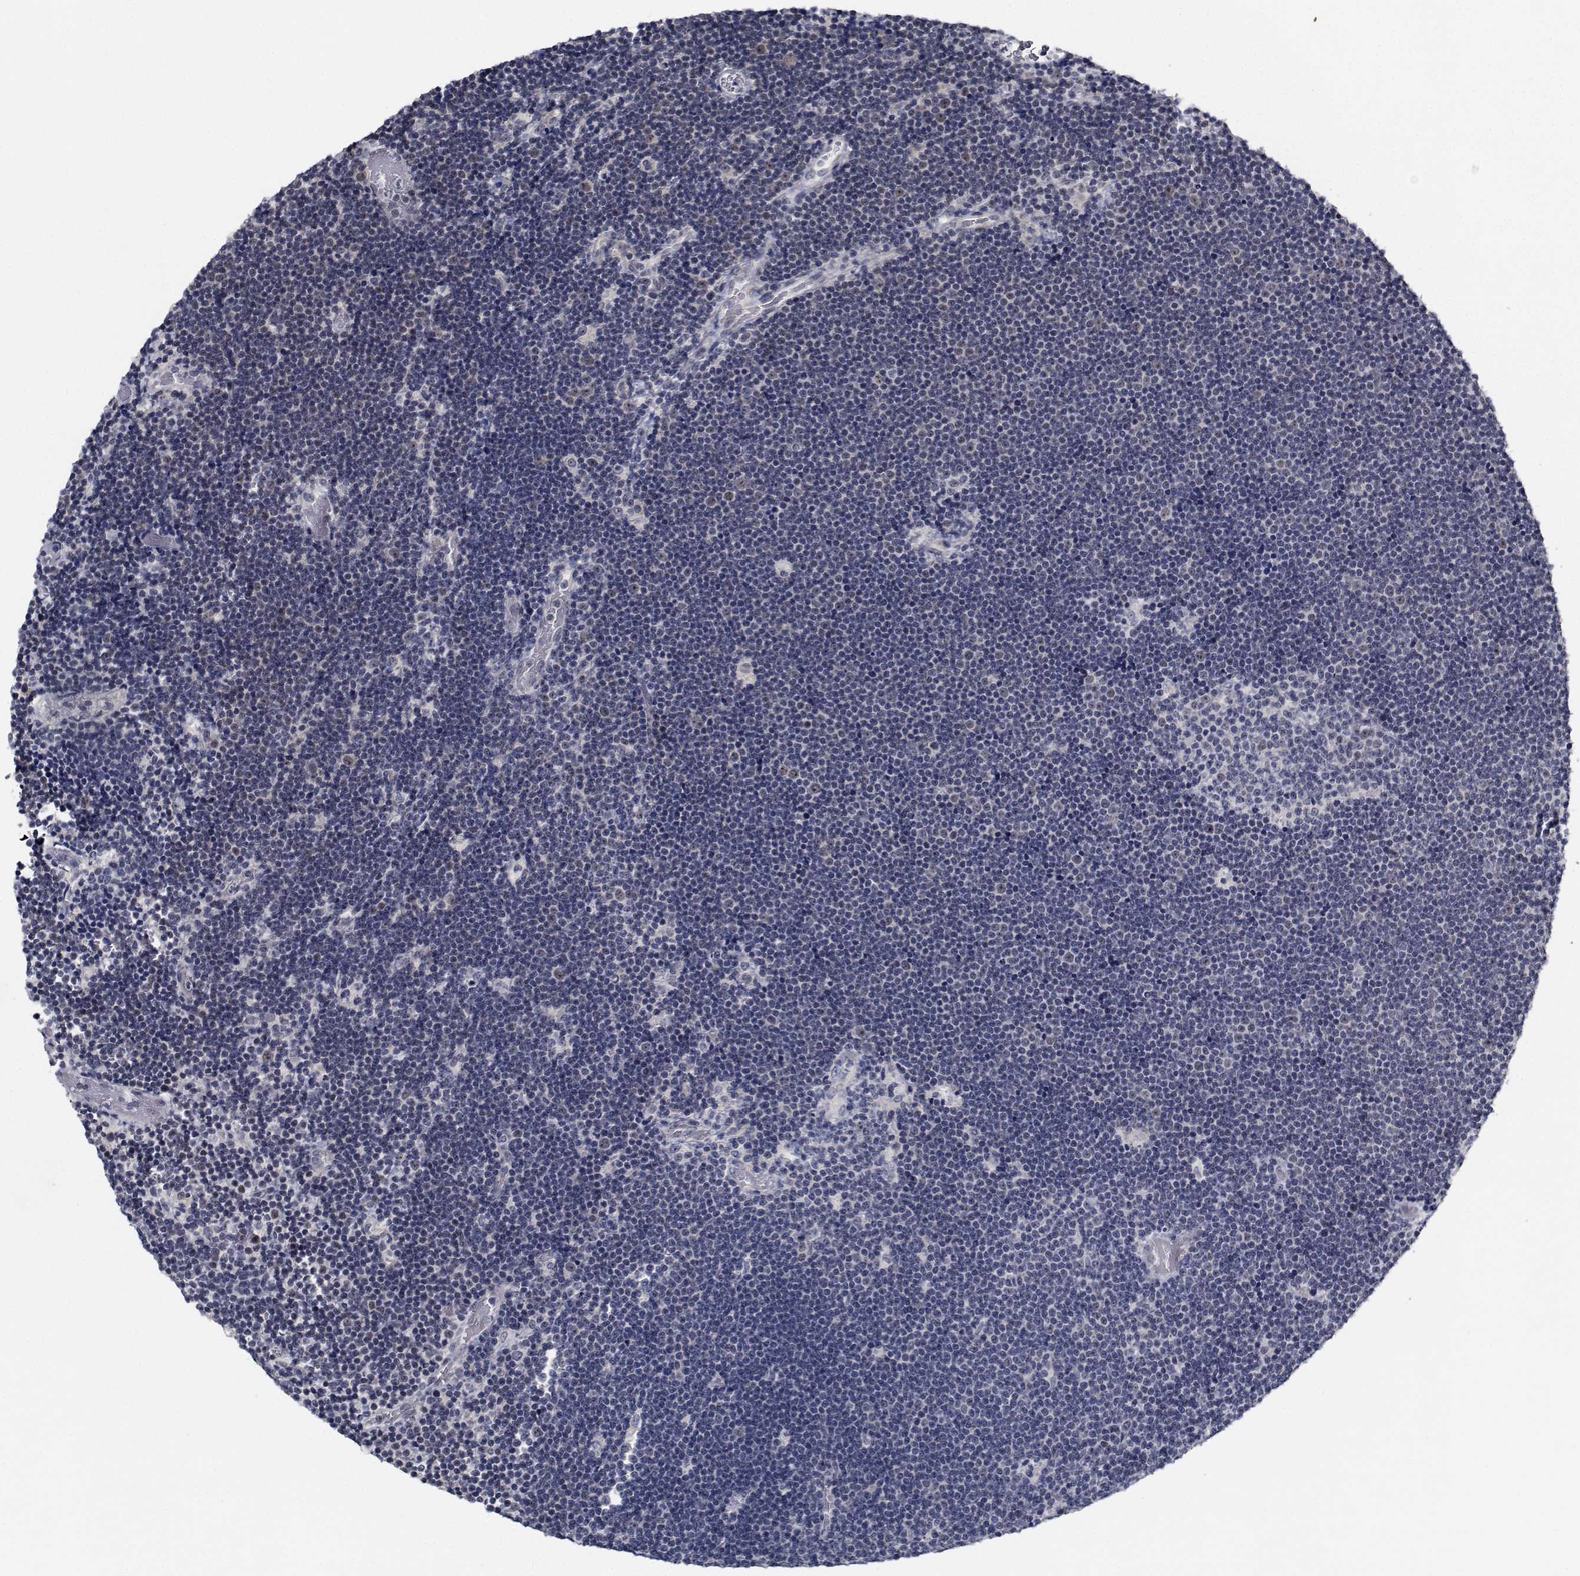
{"staining": {"intensity": "weak", "quantity": "<25%", "location": "nuclear"}, "tissue": "lymphoma", "cell_type": "Tumor cells", "image_type": "cancer", "snomed": [{"axis": "morphology", "description": "Malignant lymphoma, non-Hodgkin's type, Low grade"}, {"axis": "topography", "description": "Brain"}], "caption": "Immunohistochemical staining of human malignant lymphoma, non-Hodgkin's type (low-grade) shows no significant positivity in tumor cells.", "gene": "NVL", "patient": {"sex": "female", "age": 66}}